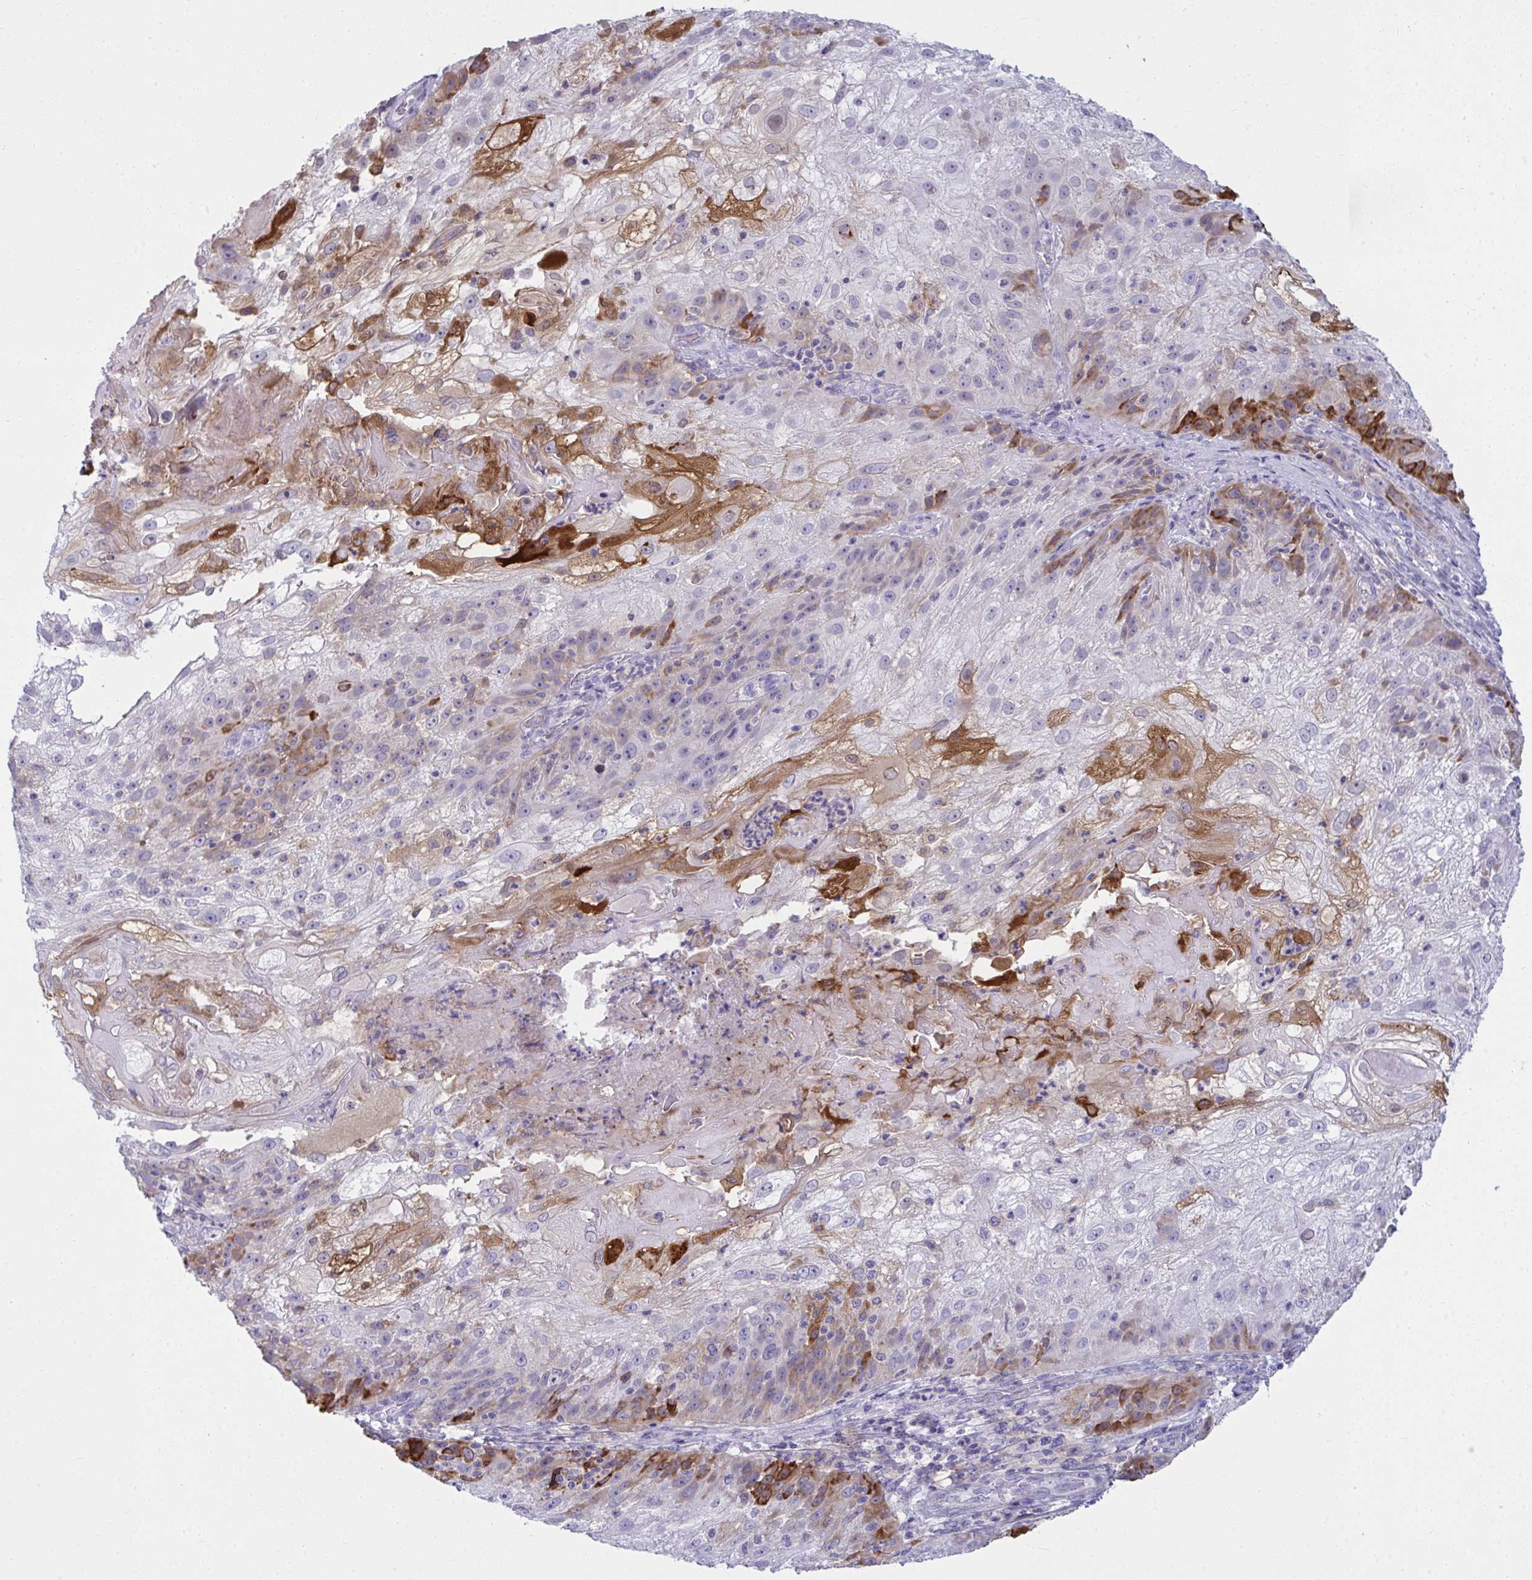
{"staining": {"intensity": "moderate", "quantity": "25%-75%", "location": "cytoplasmic/membranous"}, "tissue": "skin cancer", "cell_type": "Tumor cells", "image_type": "cancer", "snomed": [{"axis": "morphology", "description": "Normal tissue, NOS"}, {"axis": "morphology", "description": "Squamous cell carcinoma, NOS"}, {"axis": "topography", "description": "Skin"}], "caption": "Tumor cells reveal medium levels of moderate cytoplasmic/membranous expression in approximately 25%-75% of cells in squamous cell carcinoma (skin).", "gene": "RGPD5", "patient": {"sex": "female", "age": 83}}